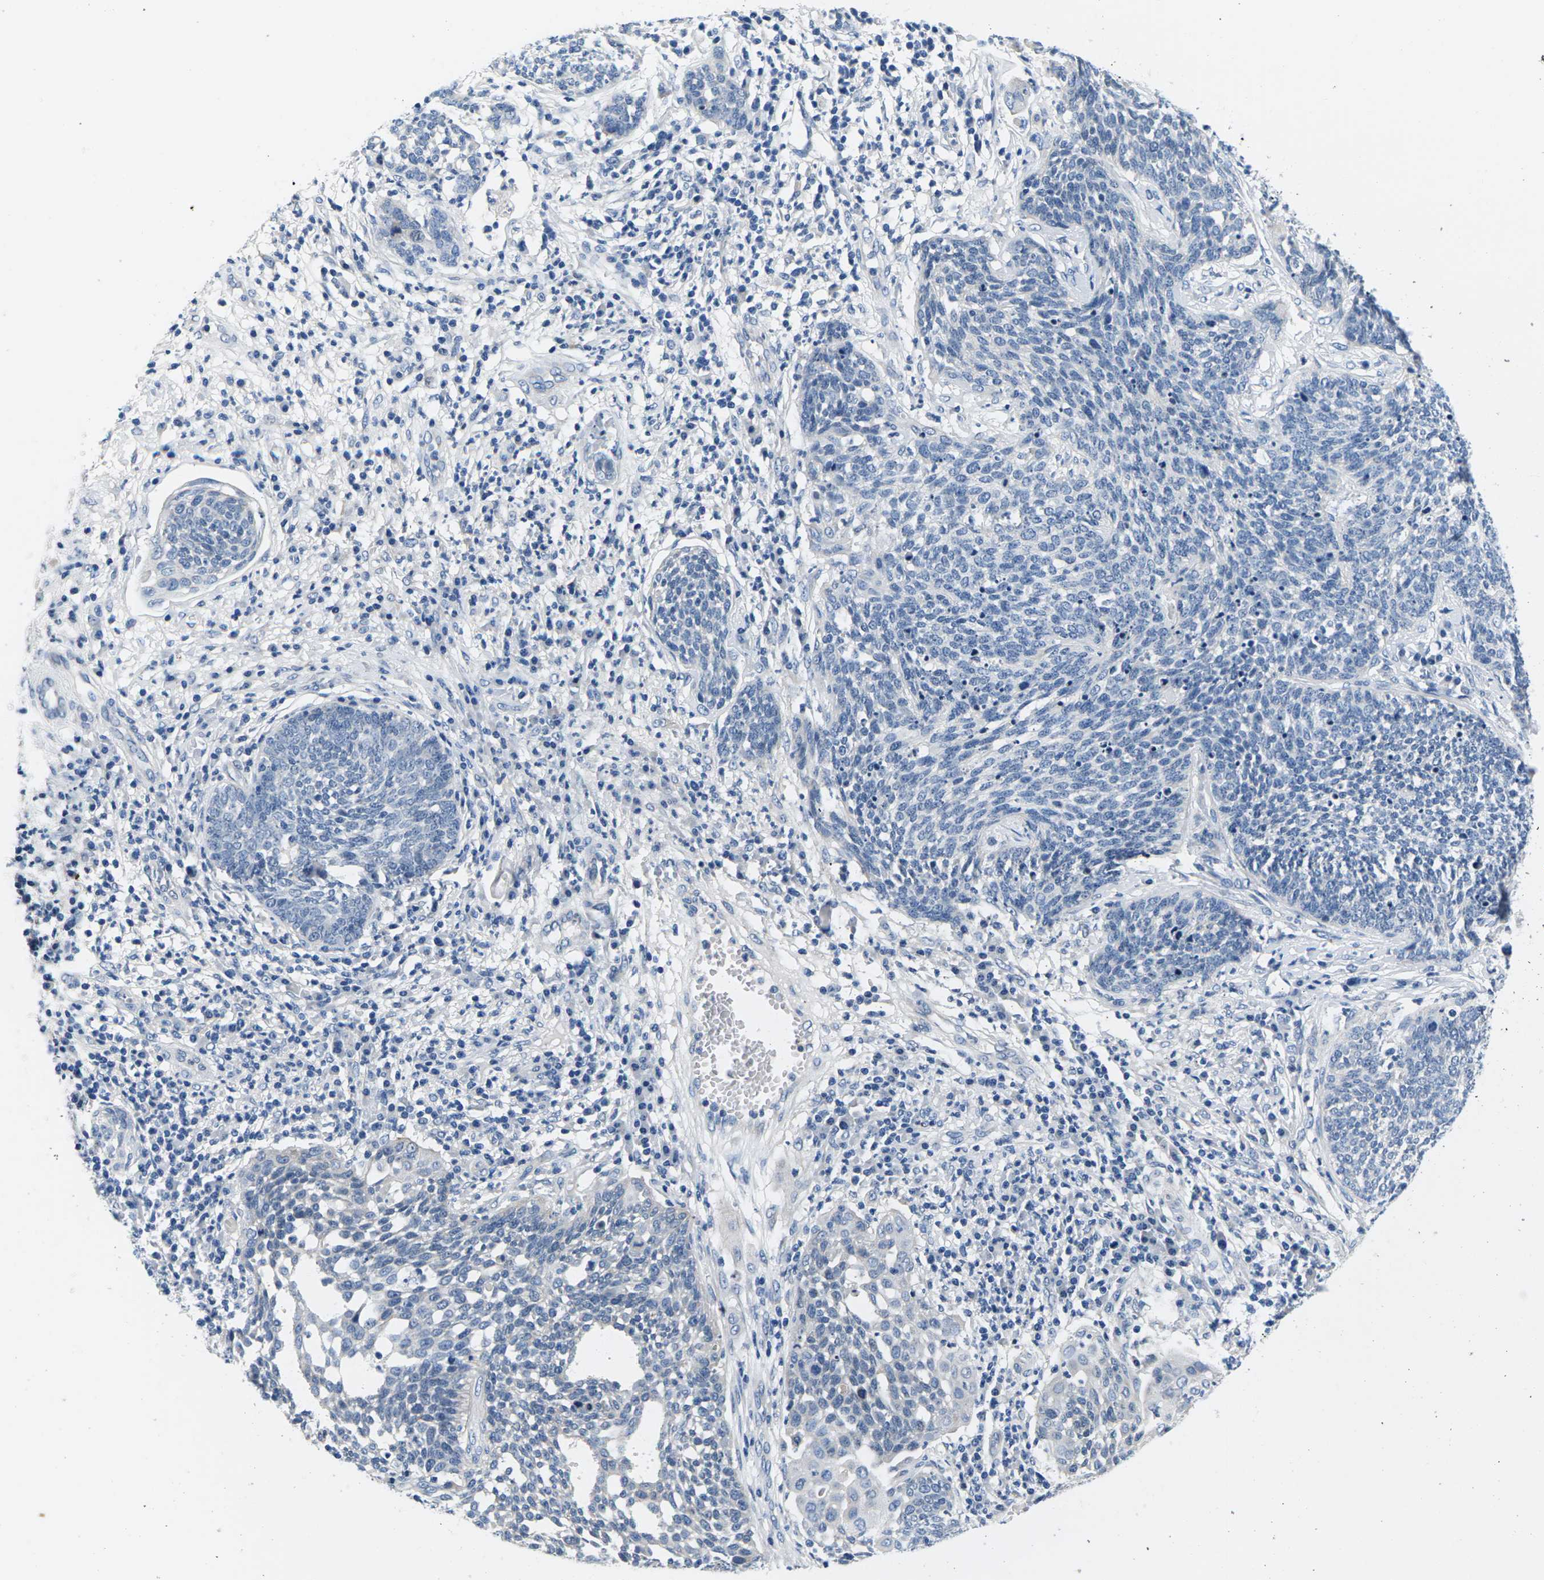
{"staining": {"intensity": "negative", "quantity": "none", "location": "none"}, "tissue": "cervical cancer", "cell_type": "Tumor cells", "image_type": "cancer", "snomed": [{"axis": "morphology", "description": "Squamous cell carcinoma, NOS"}, {"axis": "topography", "description": "Cervix"}], "caption": "The IHC histopathology image has no significant expression in tumor cells of cervical cancer tissue.", "gene": "TSPAN2", "patient": {"sex": "female", "age": 34}}